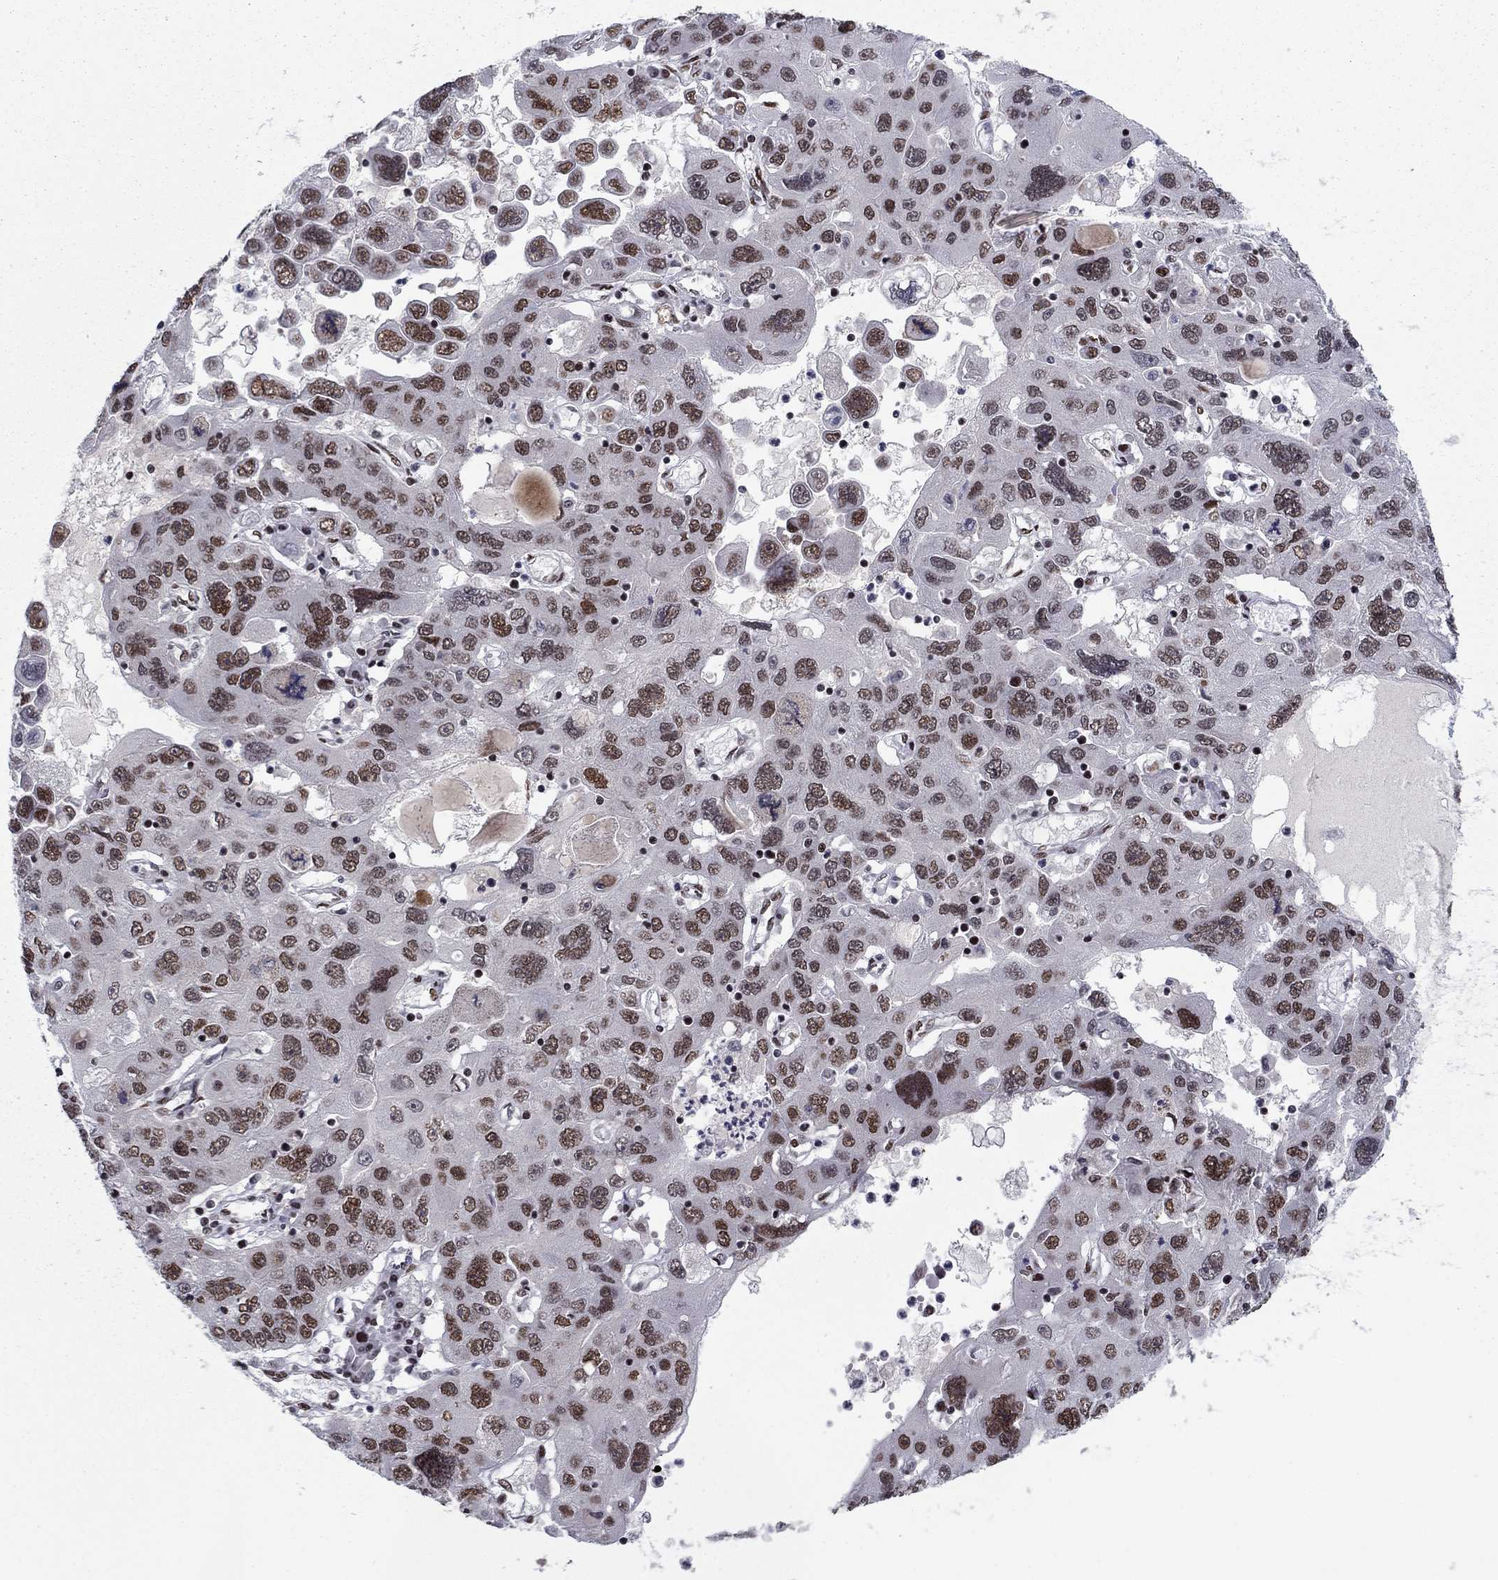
{"staining": {"intensity": "moderate", "quantity": "25%-75%", "location": "nuclear"}, "tissue": "stomach cancer", "cell_type": "Tumor cells", "image_type": "cancer", "snomed": [{"axis": "morphology", "description": "Adenocarcinoma, NOS"}, {"axis": "topography", "description": "Stomach"}], "caption": "The image reveals a brown stain indicating the presence of a protein in the nuclear of tumor cells in stomach cancer (adenocarcinoma). (Stains: DAB in brown, nuclei in blue, Microscopy: brightfield microscopy at high magnification).", "gene": "USP54", "patient": {"sex": "male", "age": 56}}